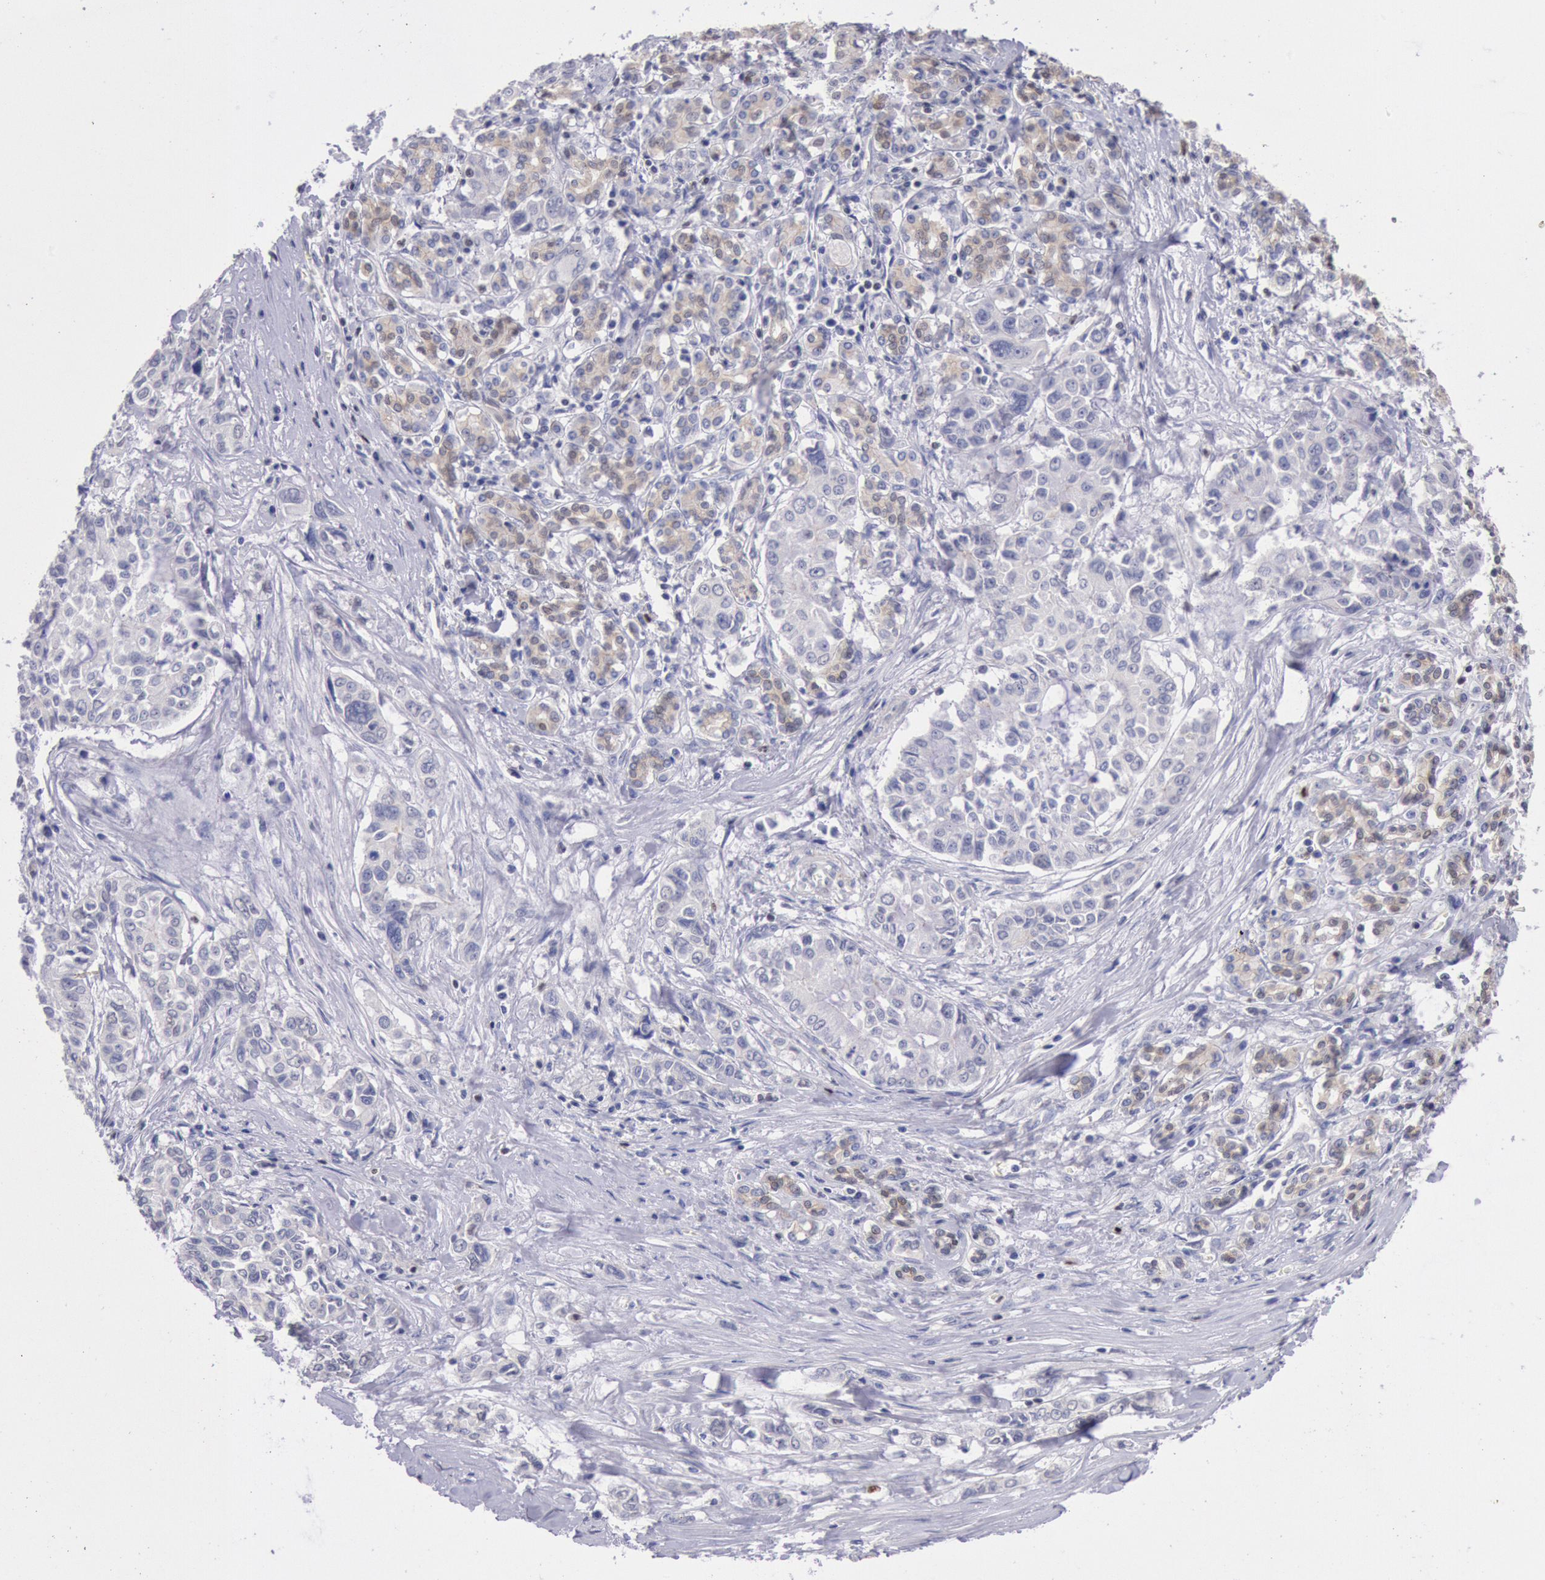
{"staining": {"intensity": "negative", "quantity": "none", "location": "none"}, "tissue": "pancreatic cancer", "cell_type": "Tumor cells", "image_type": "cancer", "snomed": [{"axis": "morphology", "description": "Adenocarcinoma, NOS"}, {"axis": "topography", "description": "Pancreas"}], "caption": "Pancreatic cancer (adenocarcinoma) stained for a protein using immunohistochemistry (IHC) exhibits no positivity tumor cells.", "gene": "RPS6KA5", "patient": {"sex": "female", "age": 52}}